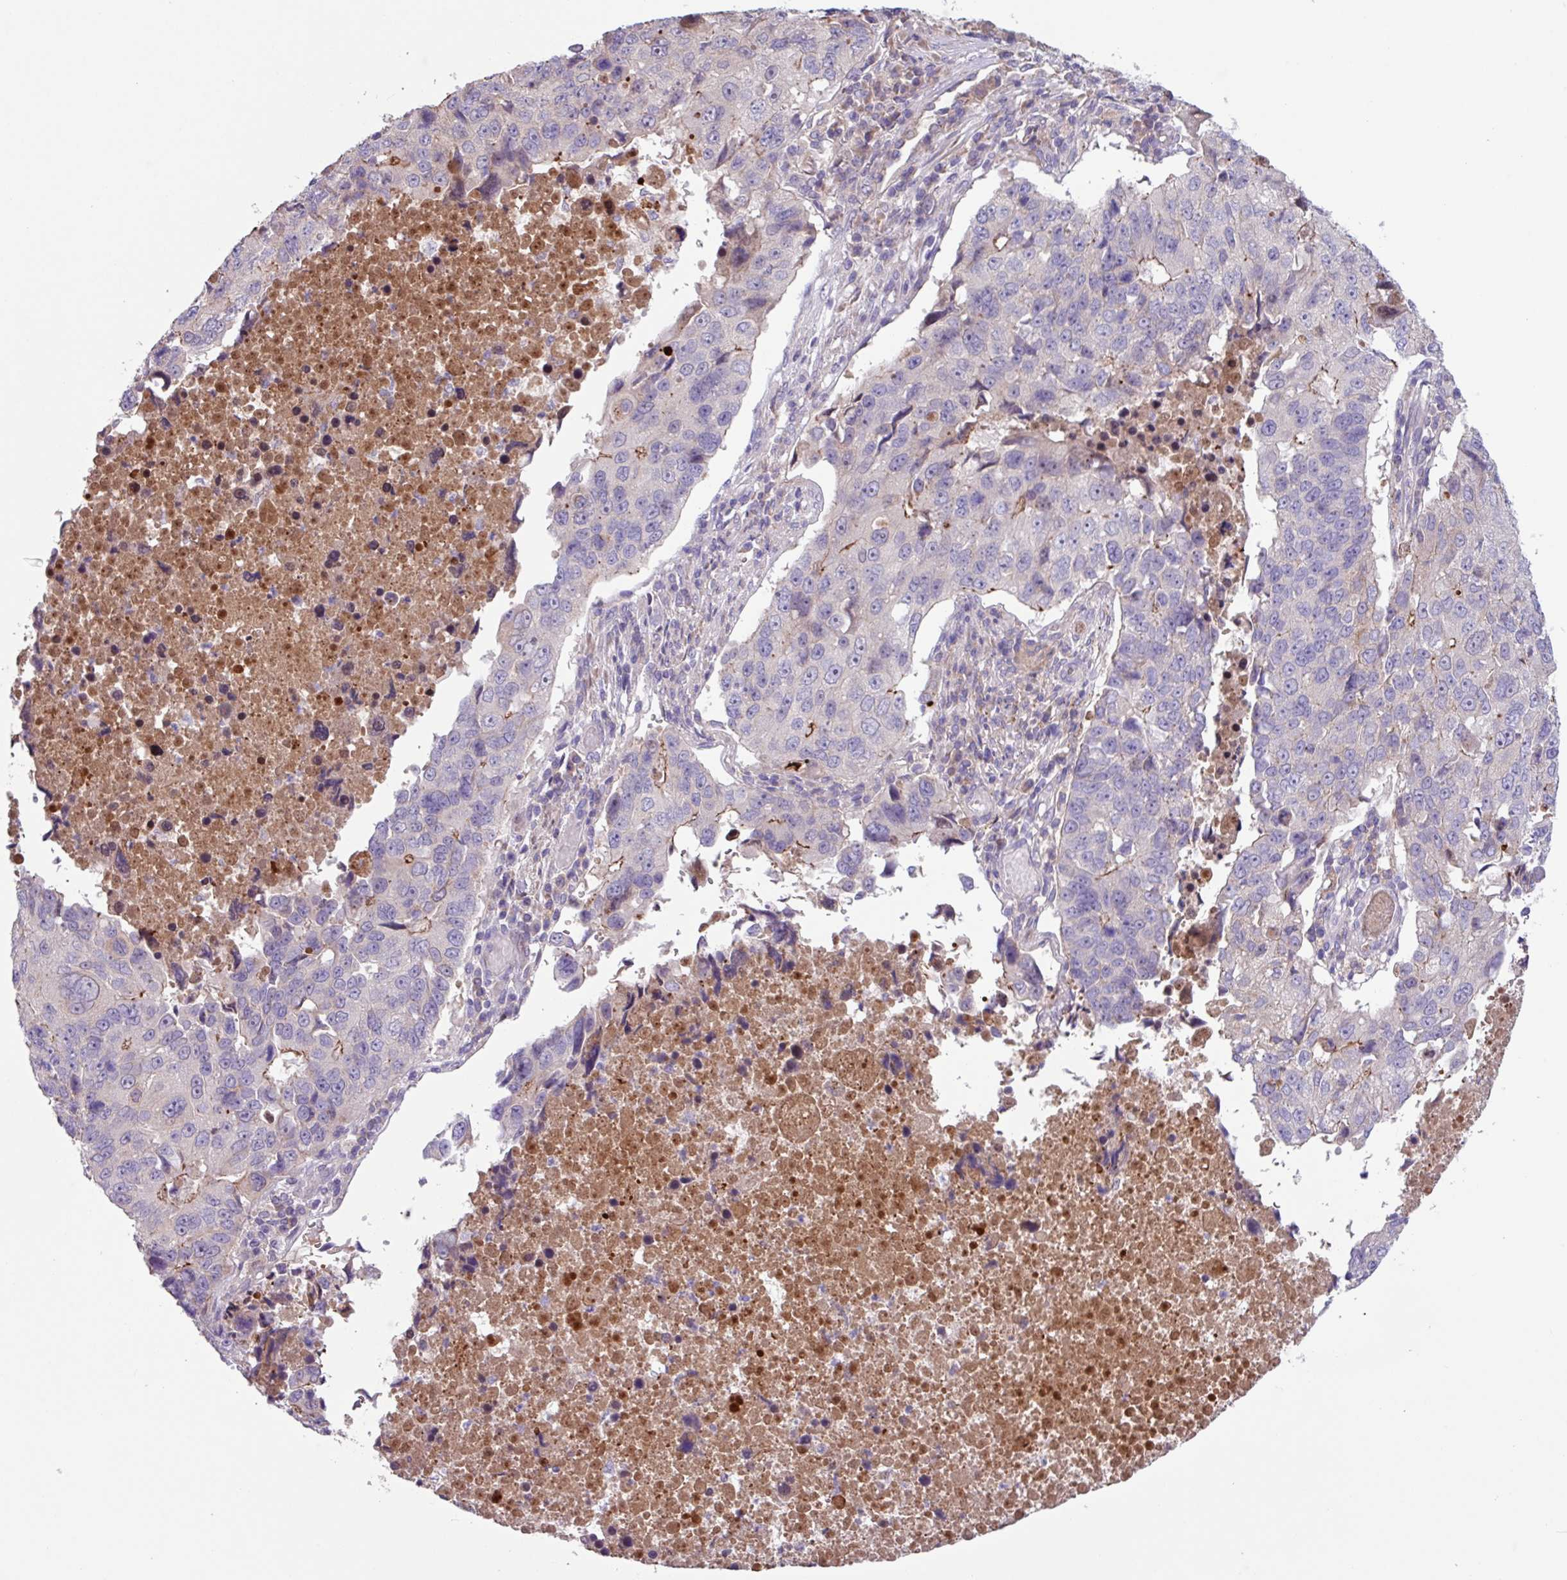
{"staining": {"intensity": "negative", "quantity": "none", "location": "none"}, "tissue": "lung cancer", "cell_type": "Tumor cells", "image_type": "cancer", "snomed": [{"axis": "morphology", "description": "Squamous cell carcinoma, NOS"}, {"axis": "topography", "description": "Lung"}], "caption": "A high-resolution micrograph shows immunohistochemistry staining of squamous cell carcinoma (lung), which exhibits no significant staining in tumor cells.", "gene": "IQCJ", "patient": {"sex": "female", "age": 66}}